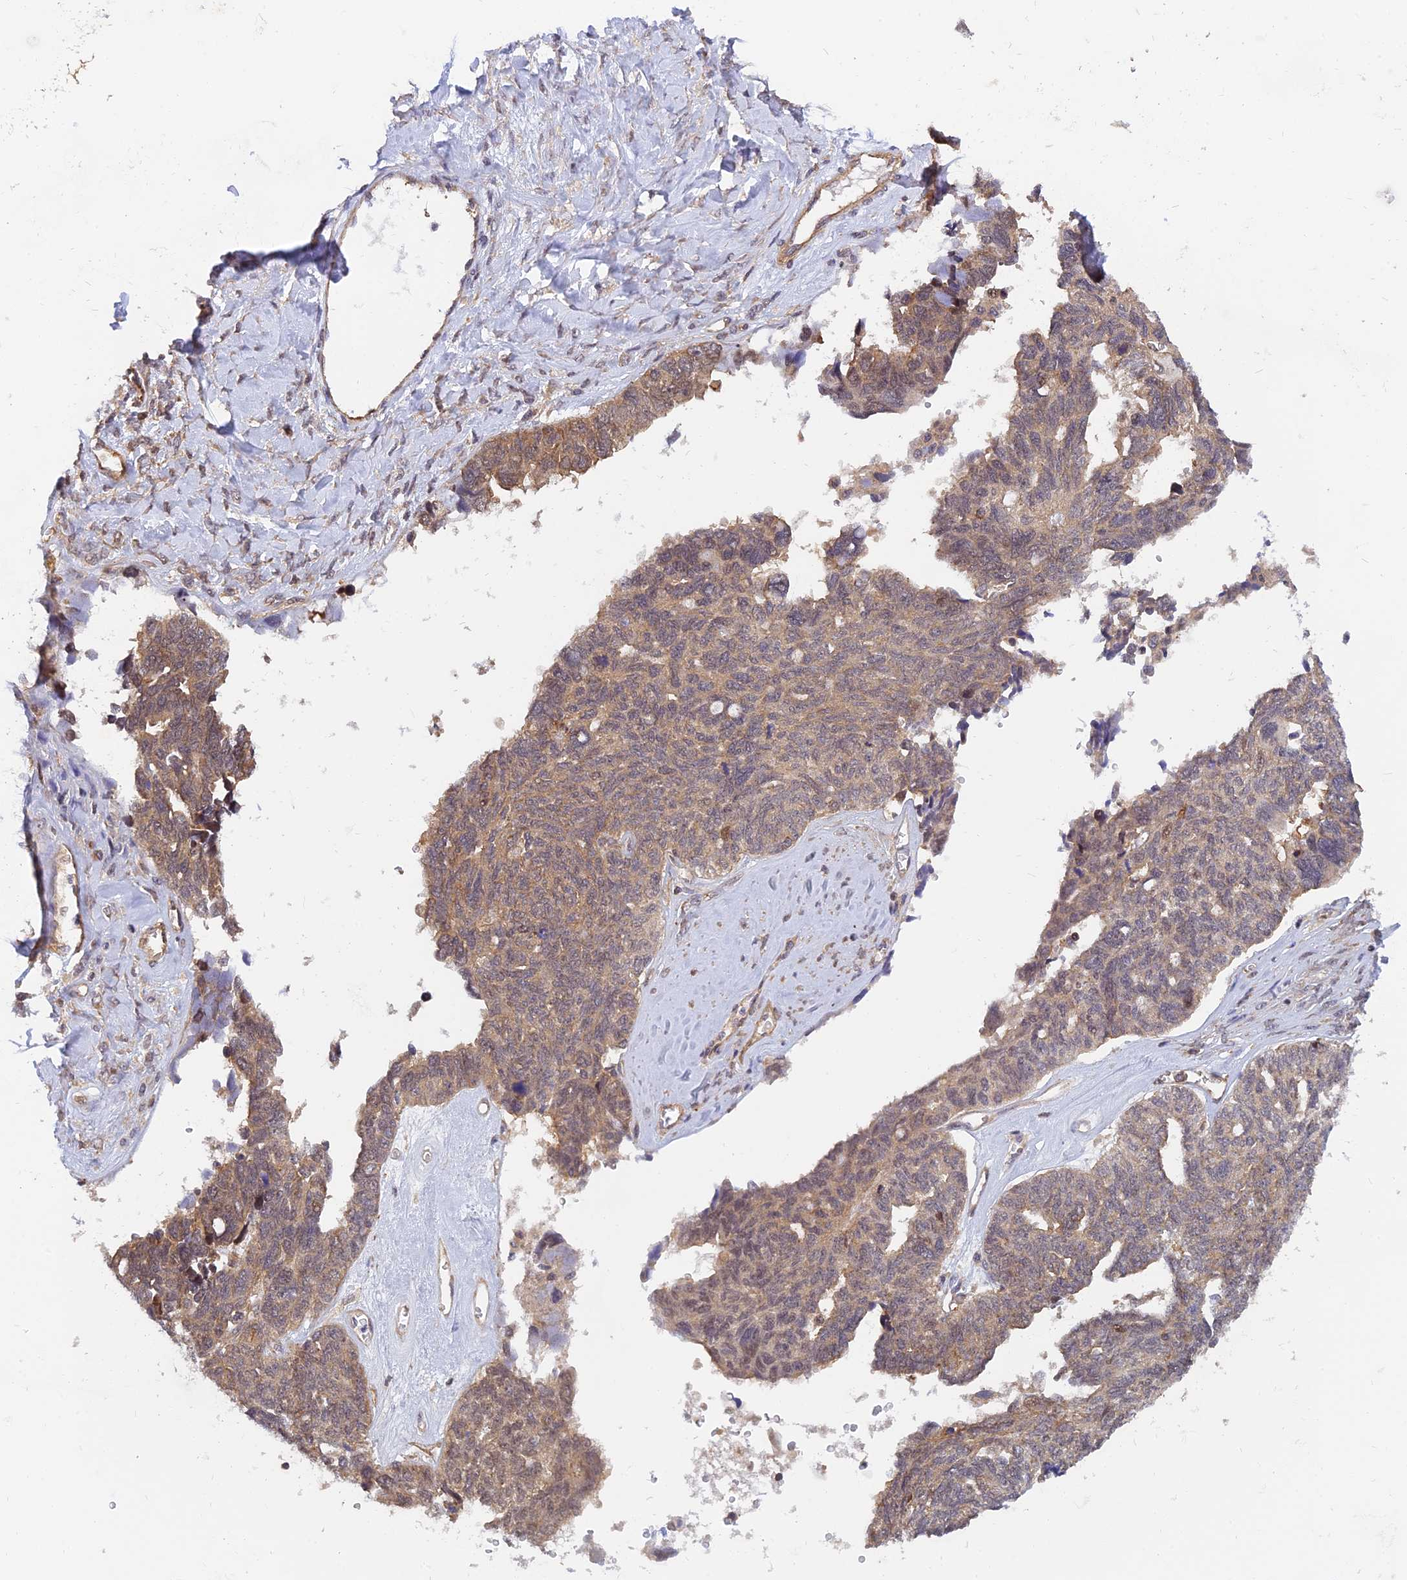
{"staining": {"intensity": "weak", "quantity": ">75%", "location": "cytoplasmic/membranous"}, "tissue": "ovarian cancer", "cell_type": "Tumor cells", "image_type": "cancer", "snomed": [{"axis": "morphology", "description": "Cystadenocarcinoma, serous, NOS"}, {"axis": "topography", "description": "Ovary"}], "caption": "Protein staining of ovarian cancer tissue shows weak cytoplasmic/membranous staining in approximately >75% of tumor cells.", "gene": "WDR41", "patient": {"sex": "female", "age": 79}}